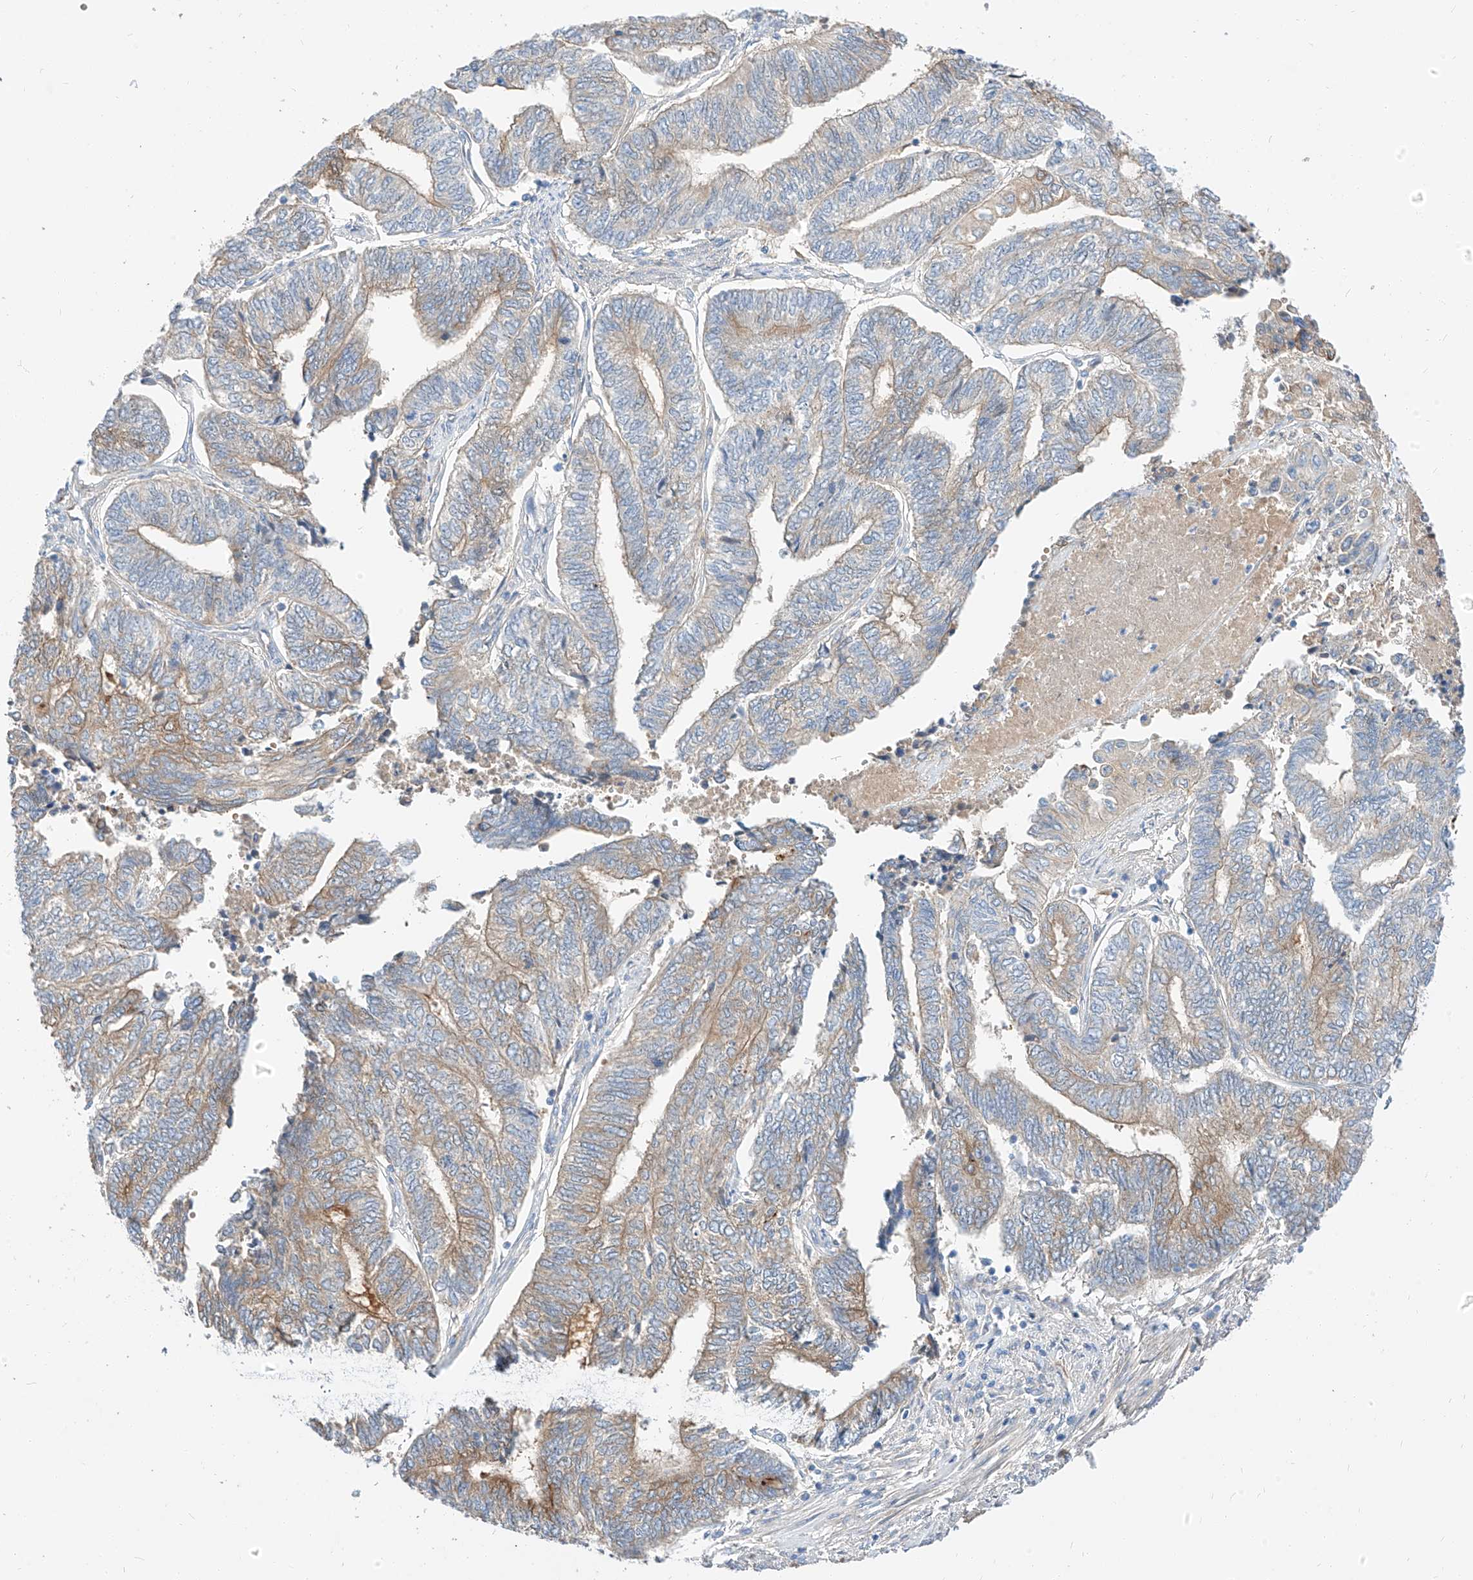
{"staining": {"intensity": "moderate", "quantity": "<25%", "location": "cytoplasmic/membranous"}, "tissue": "endometrial cancer", "cell_type": "Tumor cells", "image_type": "cancer", "snomed": [{"axis": "morphology", "description": "Adenocarcinoma, NOS"}, {"axis": "topography", "description": "Uterus"}, {"axis": "topography", "description": "Endometrium"}], "caption": "Immunohistochemical staining of human endometrial adenocarcinoma reveals low levels of moderate cytoplasmic/membranous protein positivity in approximately <25% of tumor cells.", "gene": "MAP7", "patient": {"sex": "female", "age": 70}}